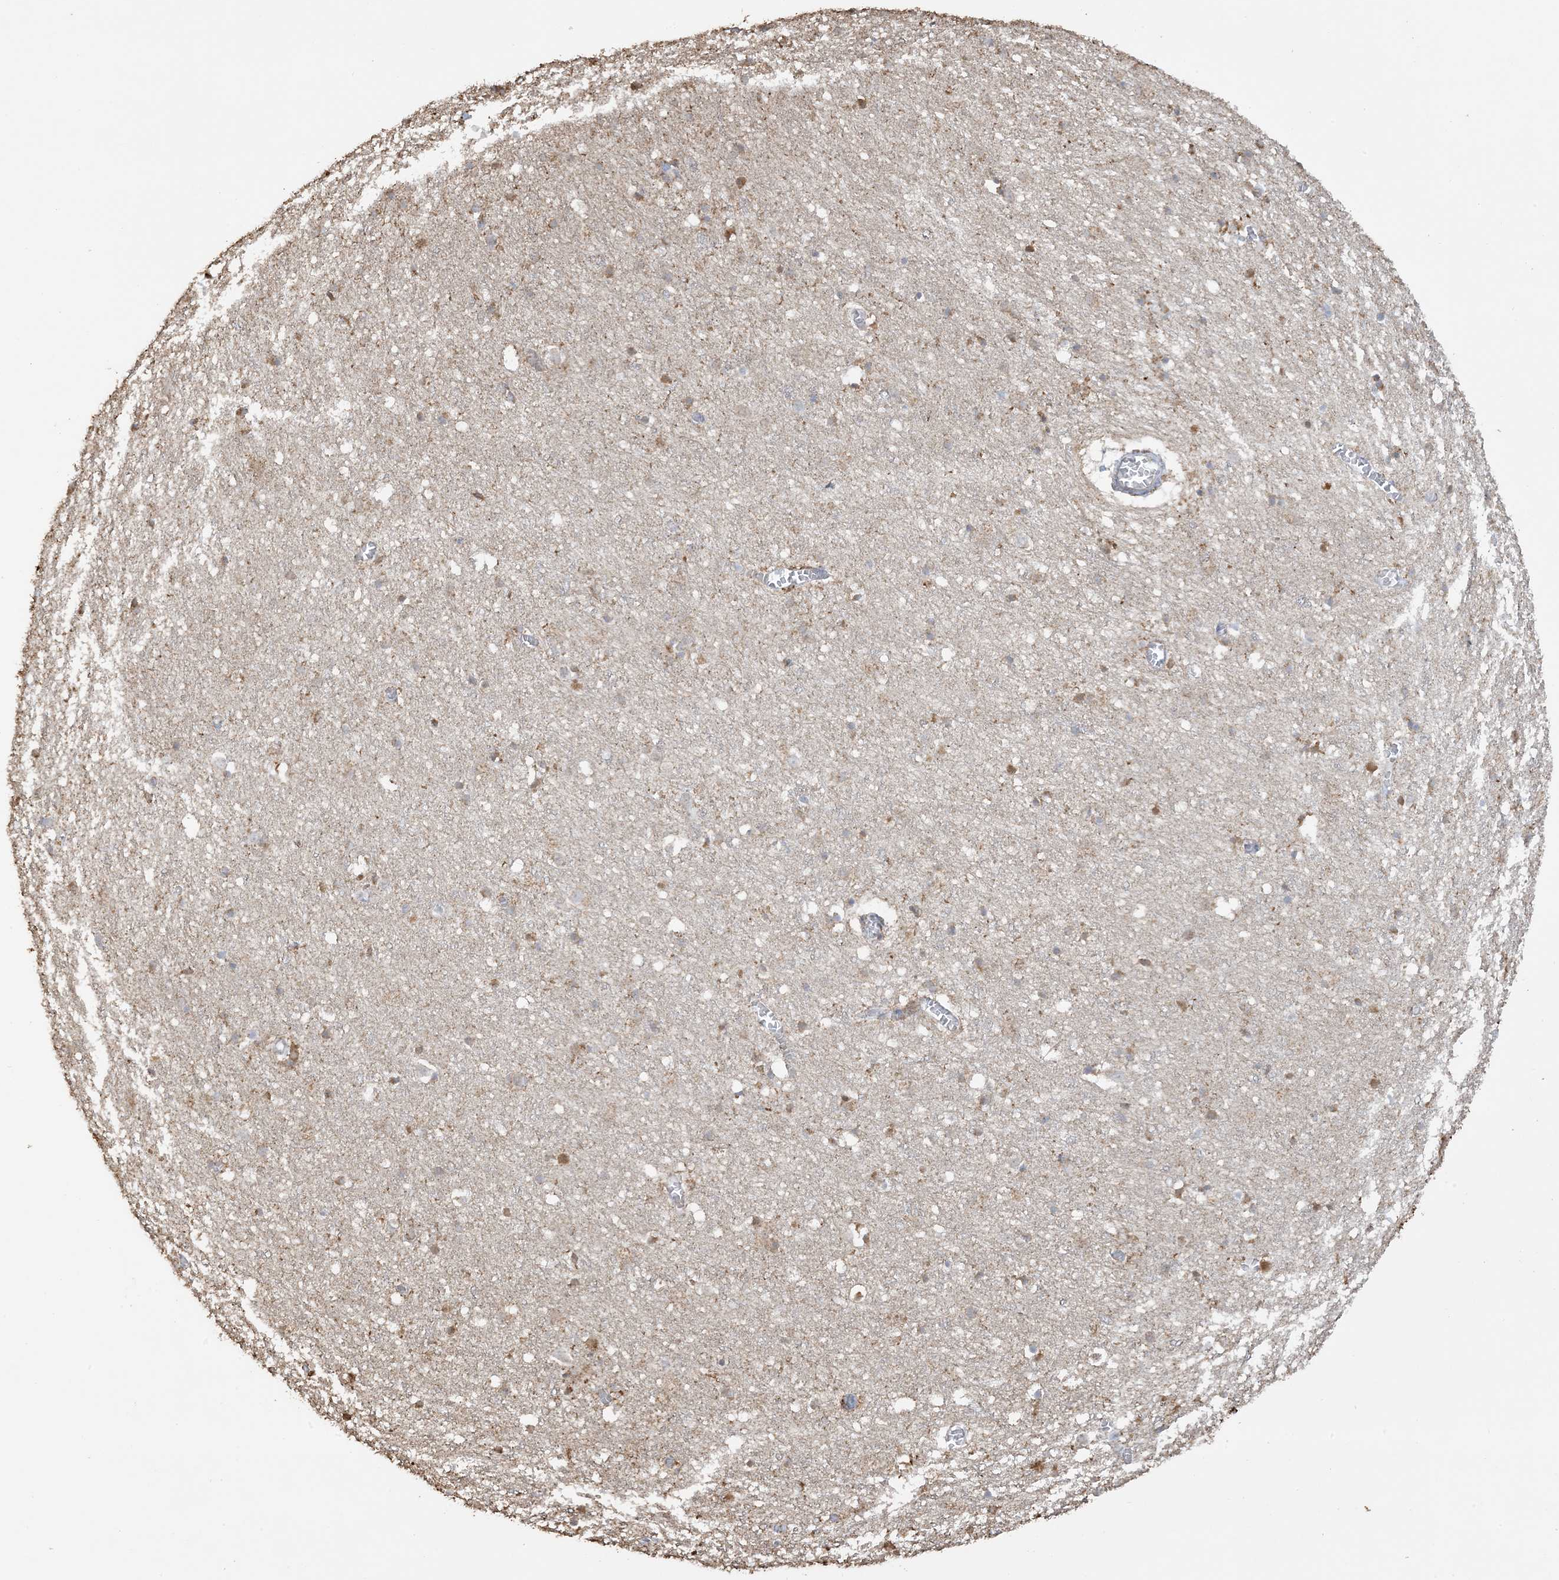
{"staining": {"intensity": "weak", "quantity": "<25%", "location": "cytoplasmic/membranous"}, "tissue": "cerebral cortex", "cell_type": "Endothelial cells", "image_type": "normal", "snomed": [{"axis": "morphology", "description": "Normal tissue, NOS"}, {"axis": "topography", "description": "Cerebral cortex"}], "caption": "High magnification brightfield microscopy of normal cerebral cortex stained with DAB (brown) and counterstained with hematoxylin (blue): endothelial cells show no significant staining.", "gene": "AGA", "patient": {"sex": "female", "age": 64}}